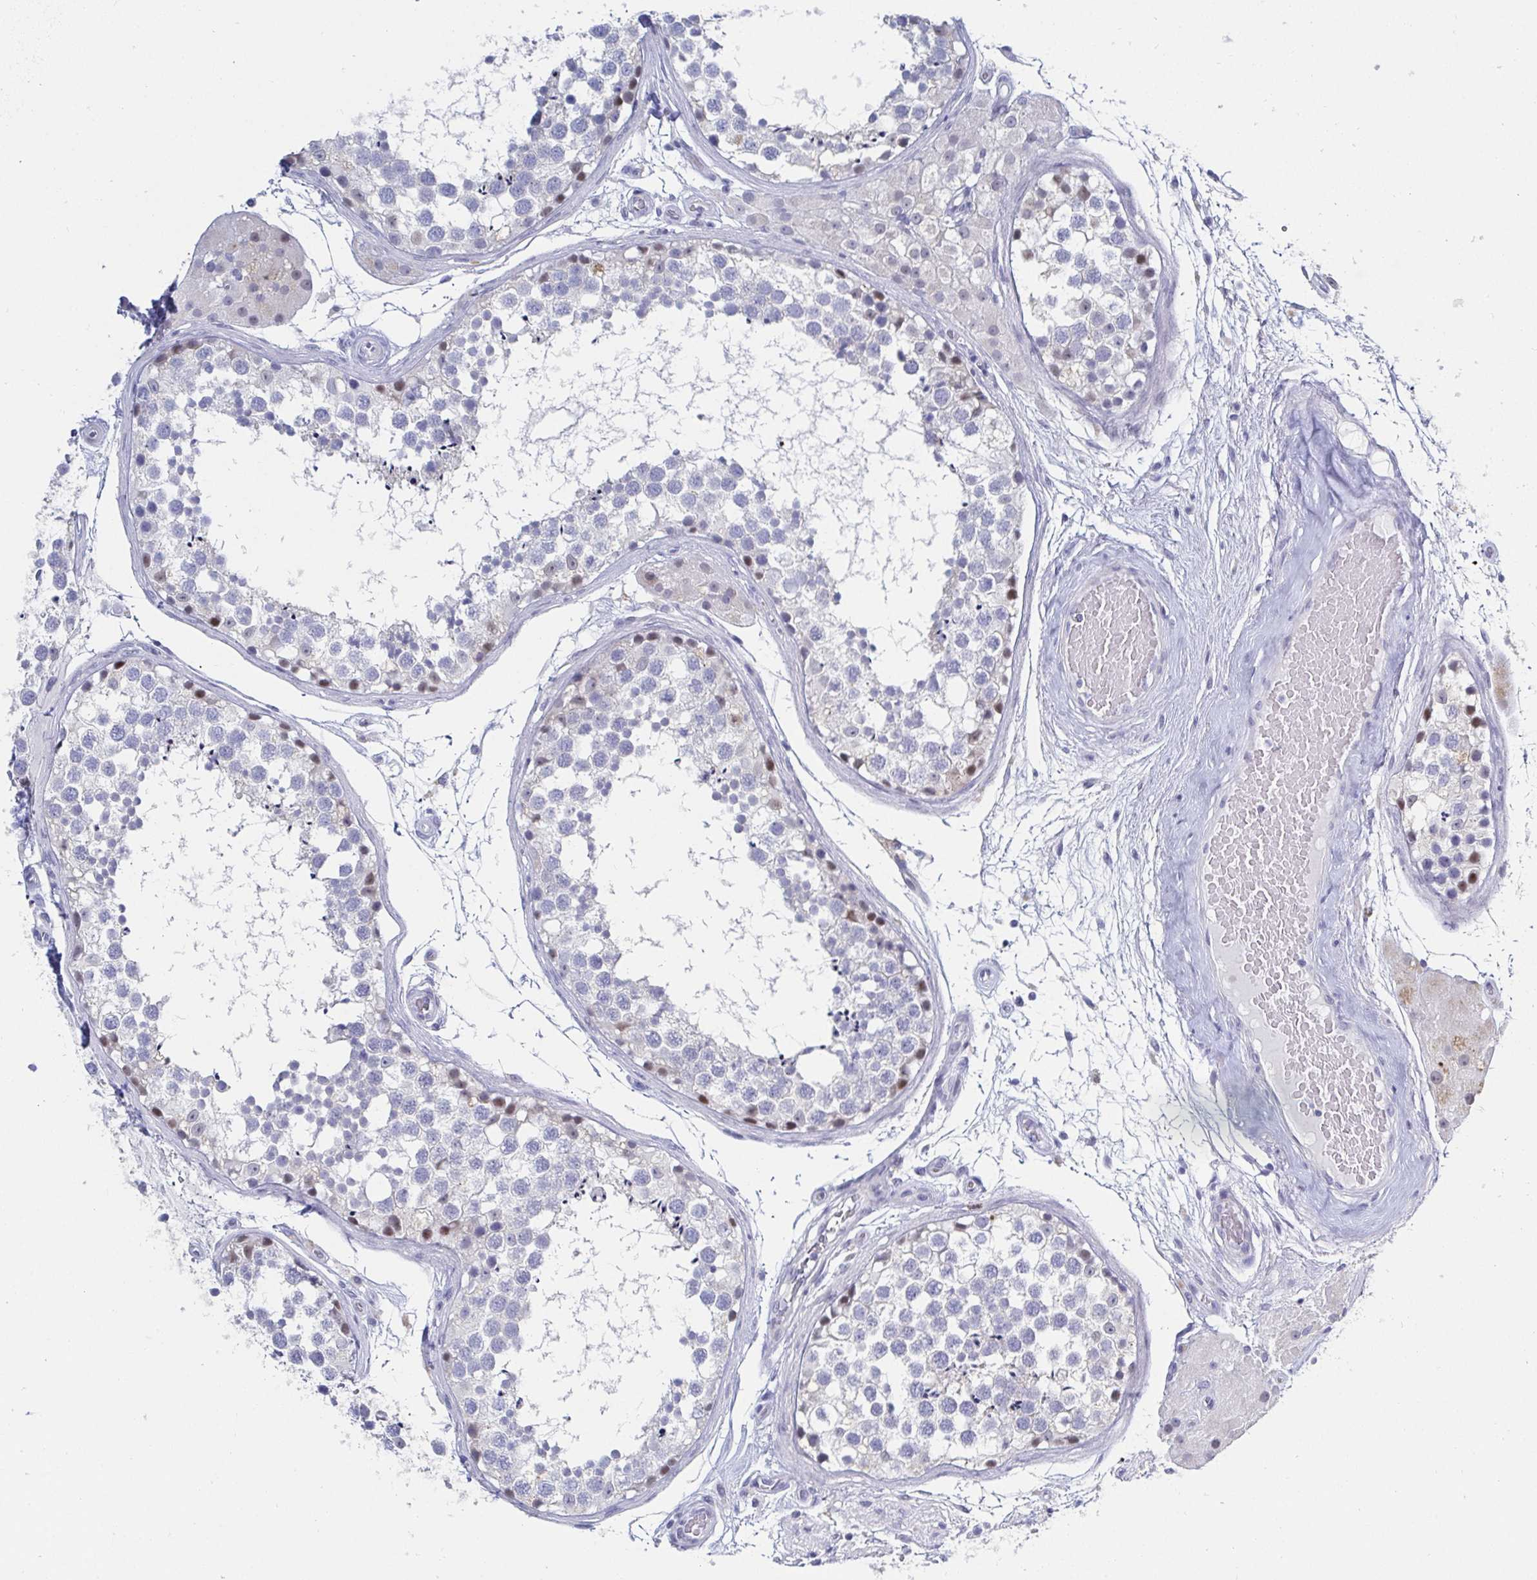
{"staining": {"intensity": "weak", "quantity": "<25%", "location": "nuclear"}, "tissue": "testis", "cell_type": "Cells in seminiferous ducts", "image_type": "normal", "snomed": [{"axis": "morphology", "description": "Normal tissue, NOS"}, {"axis": "morphology", "description": "Seminoma, NOS"}, {"axis": "topography", "description": "Testis"}], "caption": "The image shows no significant positivity in cells in seminiferous ducts of testis.", "gene": "OR10K1", "patient": {"sex": "male", "age": 65}}